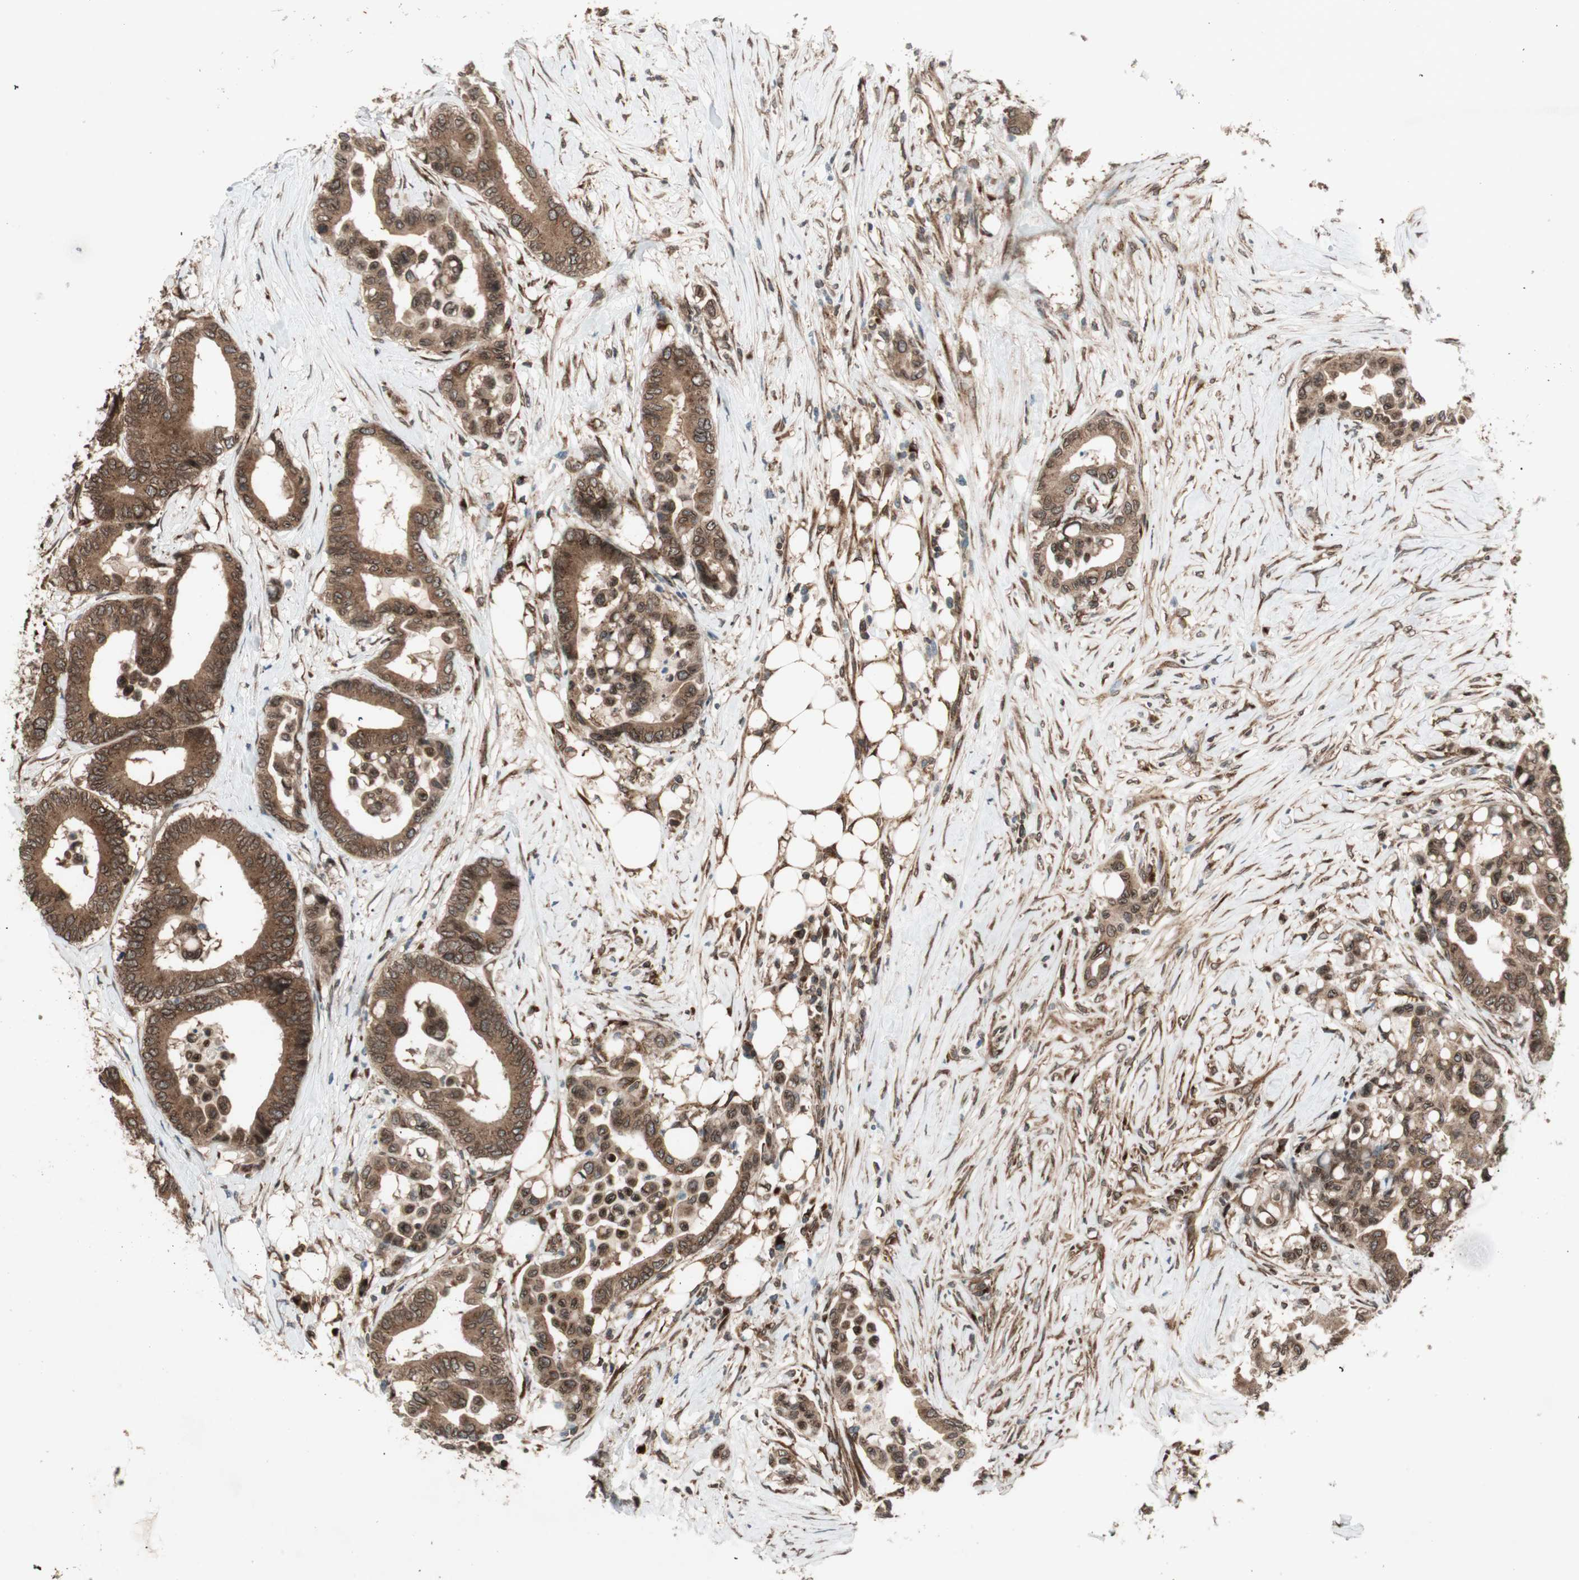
{"staining": {"intensity": "strong", "quantity": ">75%", "location": "cytoplasmic/membranous,nuclear"}, "tissue": "colorectal cancer", "cell_type": "Tumor cells", "image_type": "cancer", "snomed": [{"axis": "morphology", "description": "Normal tissue, NOS"}, {"axis": "morphology", "description": "Adenocarcinoma, NOS"}, {"axis": "topography", "description": "Colon"}], "caption": "High-magnification brightfield microscopy of colorectal adenocarcinoma stained with DAB (3,3'-diaminobenzidine) (brown) and counterstained with hematoxylin (blue). tumor cells exhibit strong cytoplasmic/membranous and nuclear expression is identified in about>75% of cells. (DAB (3,3'-diaminobenzidine) IHC with brightfield microscopy, high magnification).", "gene": "NUP62", "patient": {"sex": "male", "age": 82}}